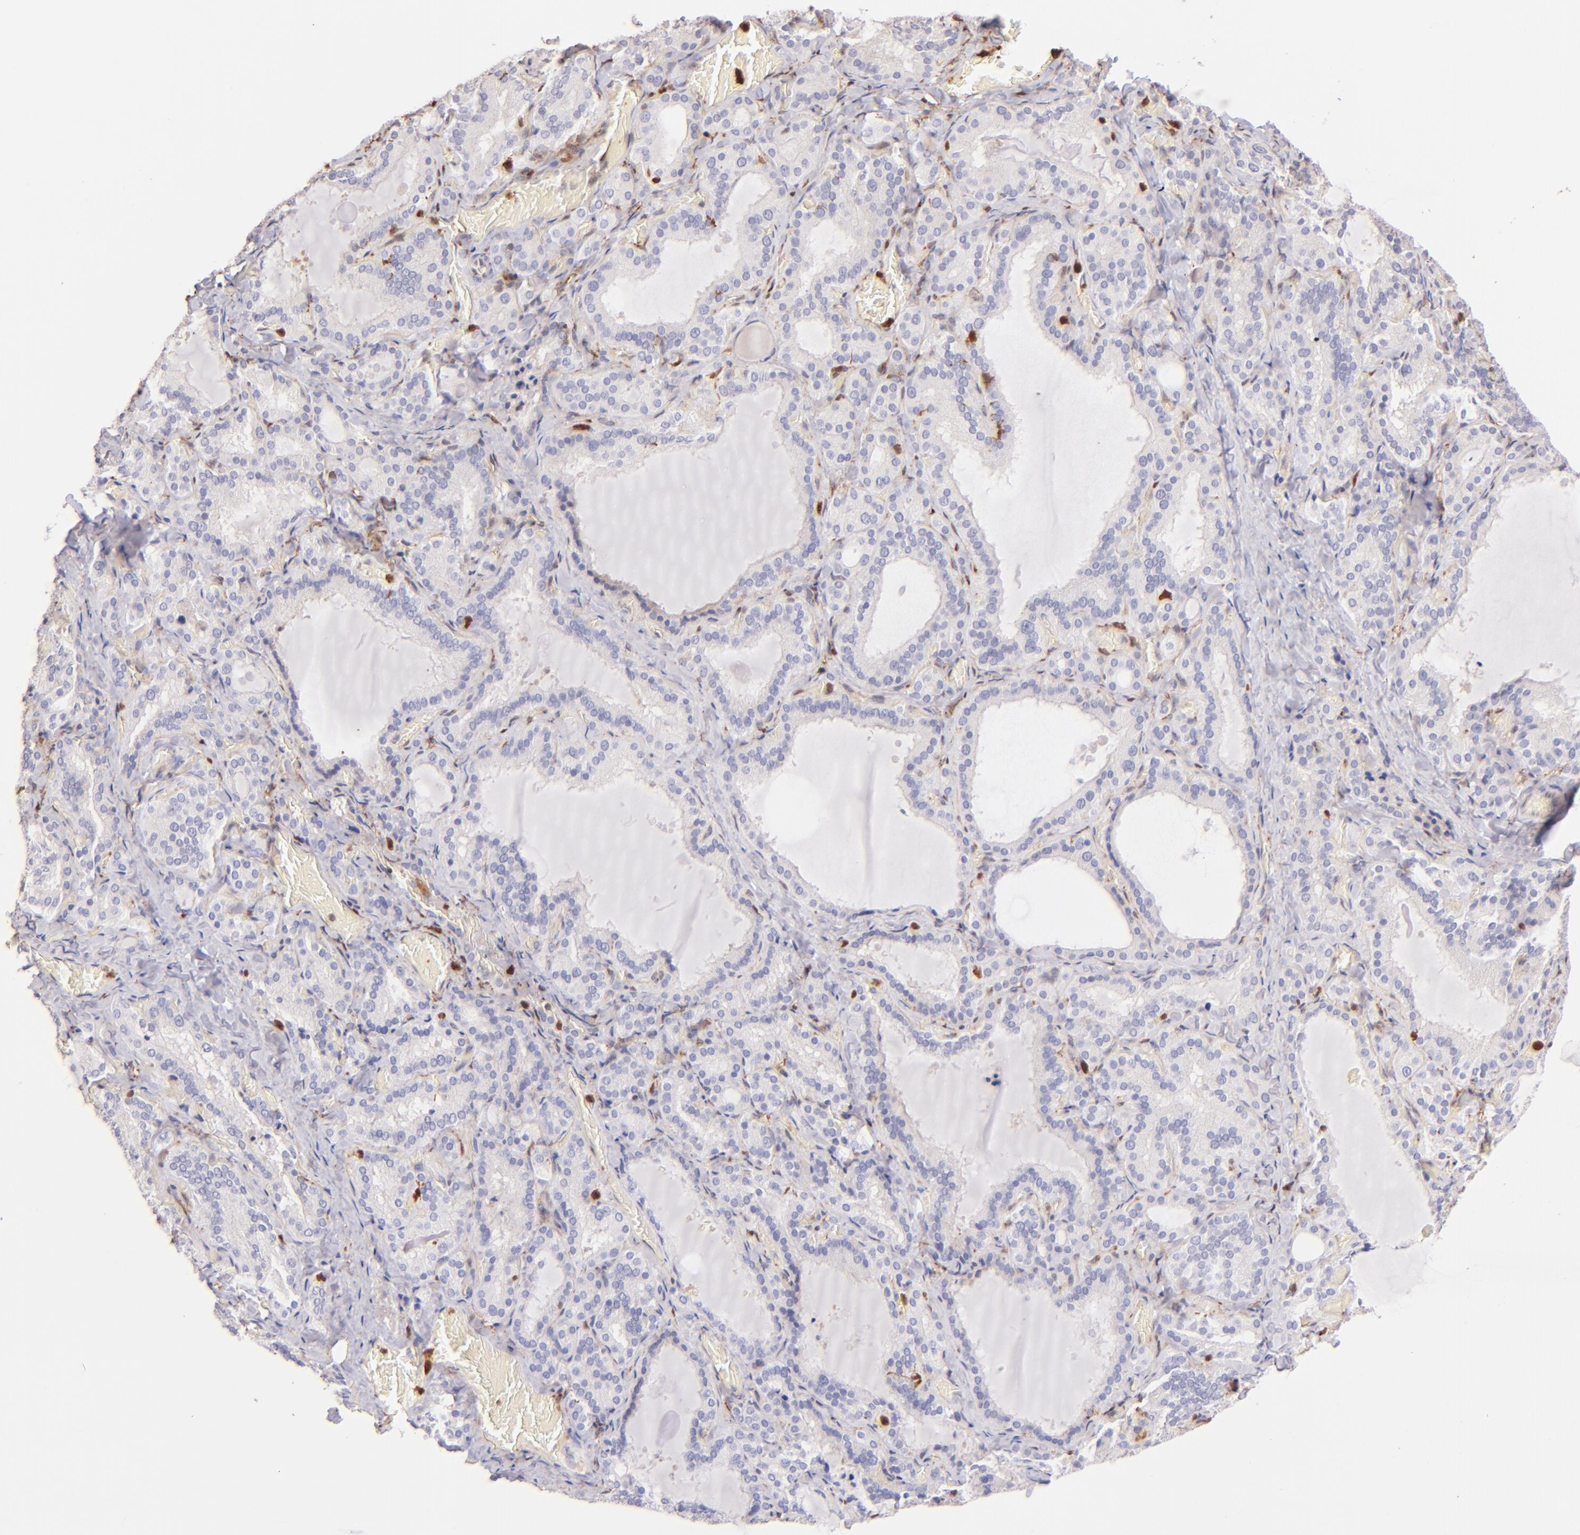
{"staining": {"intensity": "weak", "quantity": "<25%", "location": "cytoplasmic/membranous"}, "tissue": "thyroid gland", "cell_type": "Glandular cells", "image_type": "normal", "snomed": [{"axis": "morphology", "description": "Normal tissue, NOS"}, {"axis": "topography", "description": "Thyroid gland"}], "caption": "A histopathology image of thyroid gland stained for a protein reveals no brown staining in glandular cells. Nuclei are stained in blue.", "gene": "BTK", "patient": {"sex": "female", "age": 33}}